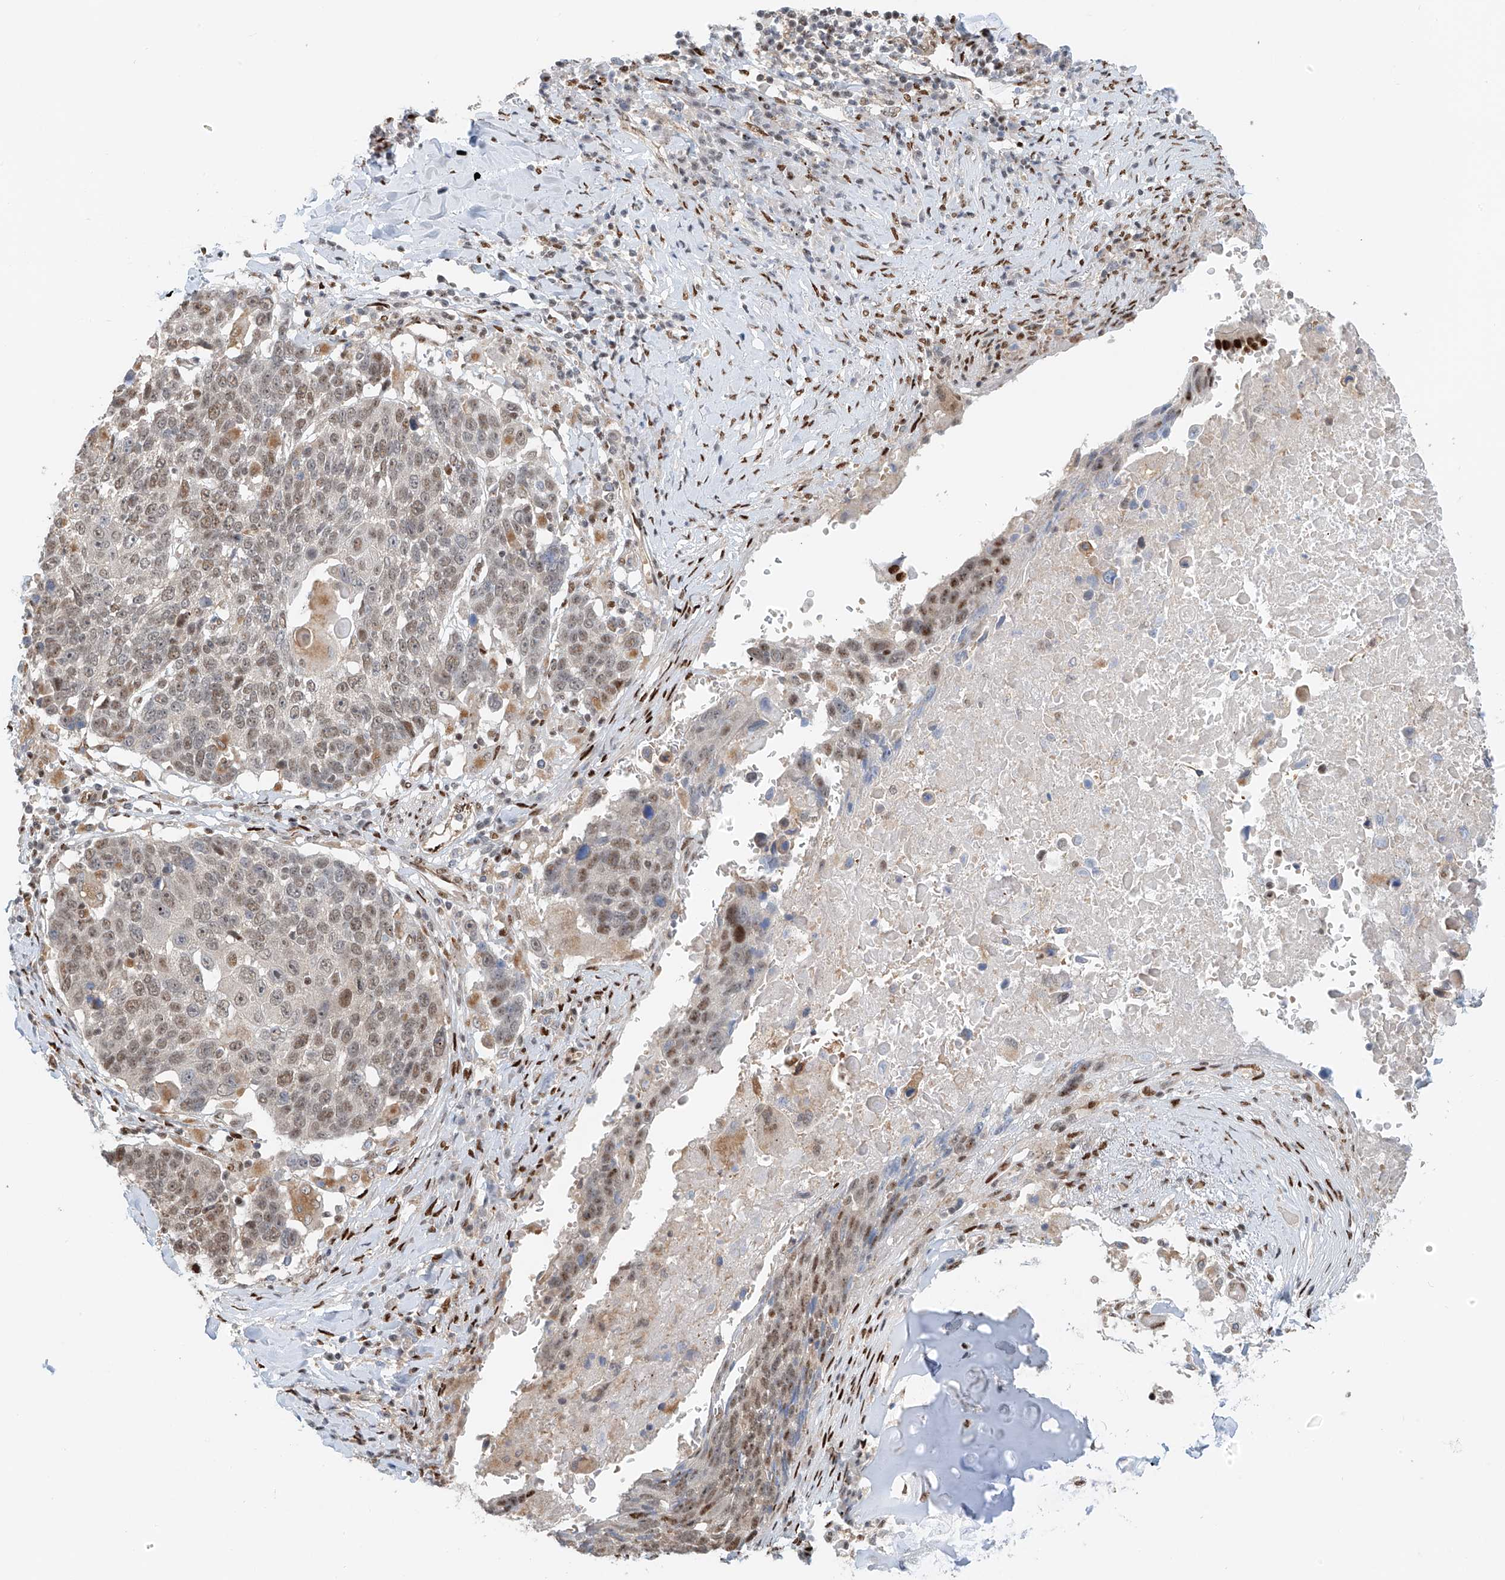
{"staining": {"intensity": "moderate", "quantity": "25%-75%", "location": "nuclear"}, "tissue": "lung cancer", "cell_type": "Tumor cells", "image_type": "cancer", "snomed": [{"axis": "morphology", "description": "Squamous cell carcinoma, NOS"}, {"axis": "topography", "description": "Lung"}], "caption": "Immunohistochemical staining of lung squamous cell carcinoma exhibits medium levels of moderate nuclear protein positivity in approximately 25%-75% of tumor cells.", "gene": "ZNF514", "patient": {"sex": "male", "age": 66}}